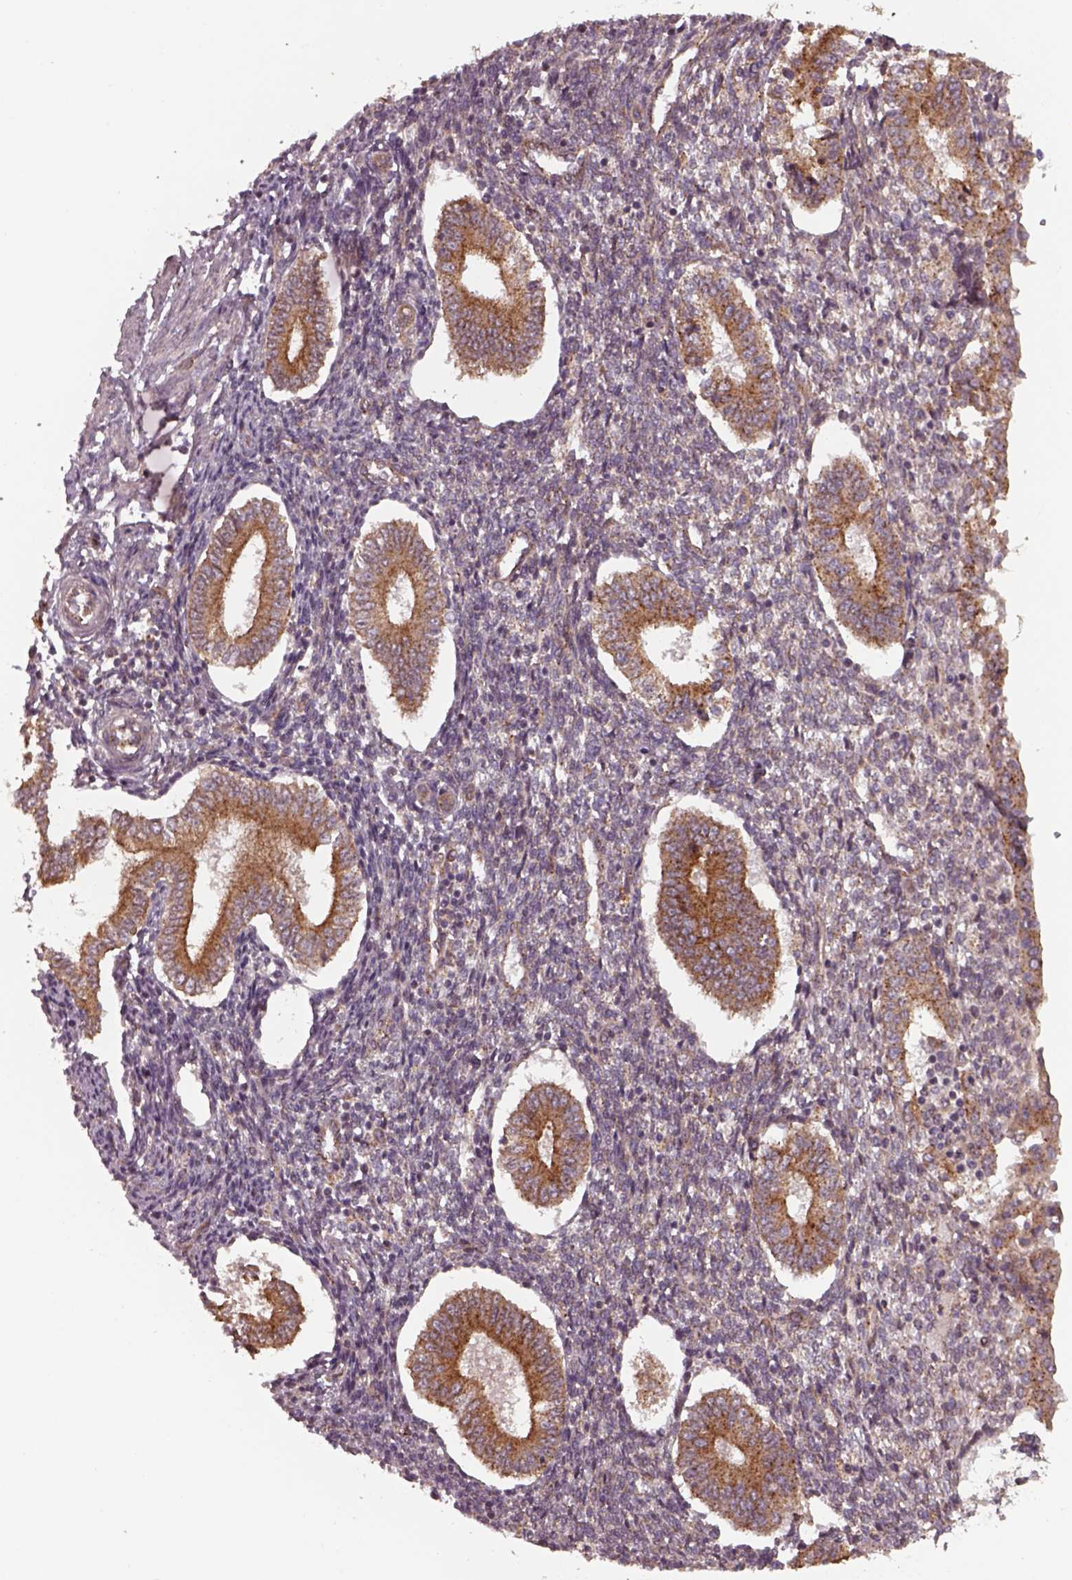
{"staining": {"intensity": "weak", "quantity": "<25%", "location": "cytoplasmic/membranous"}, "tissue": "endometrium", "cell_type": "Cells in endometrial stroma", "image_type": "normal", "snomed": [{"axis": "morphology", "description": "Normal tissue, NOS"}, {"axis": "topography", "description": "Endometrium"}], "caption": "Immunohistochemistry (IHC) histopathology image of benign endometrium: endometrium stained with DAB exhibits no significant protein expression in cells in endometrial stroma. Brightfield microscopy of immunohistochemistry (IHC) stained with DAB (brown) and hematoxylin (blue), captured at high magnification.", "gene": "CHMP3", "patient": {"sex": "female", "age": 40}}